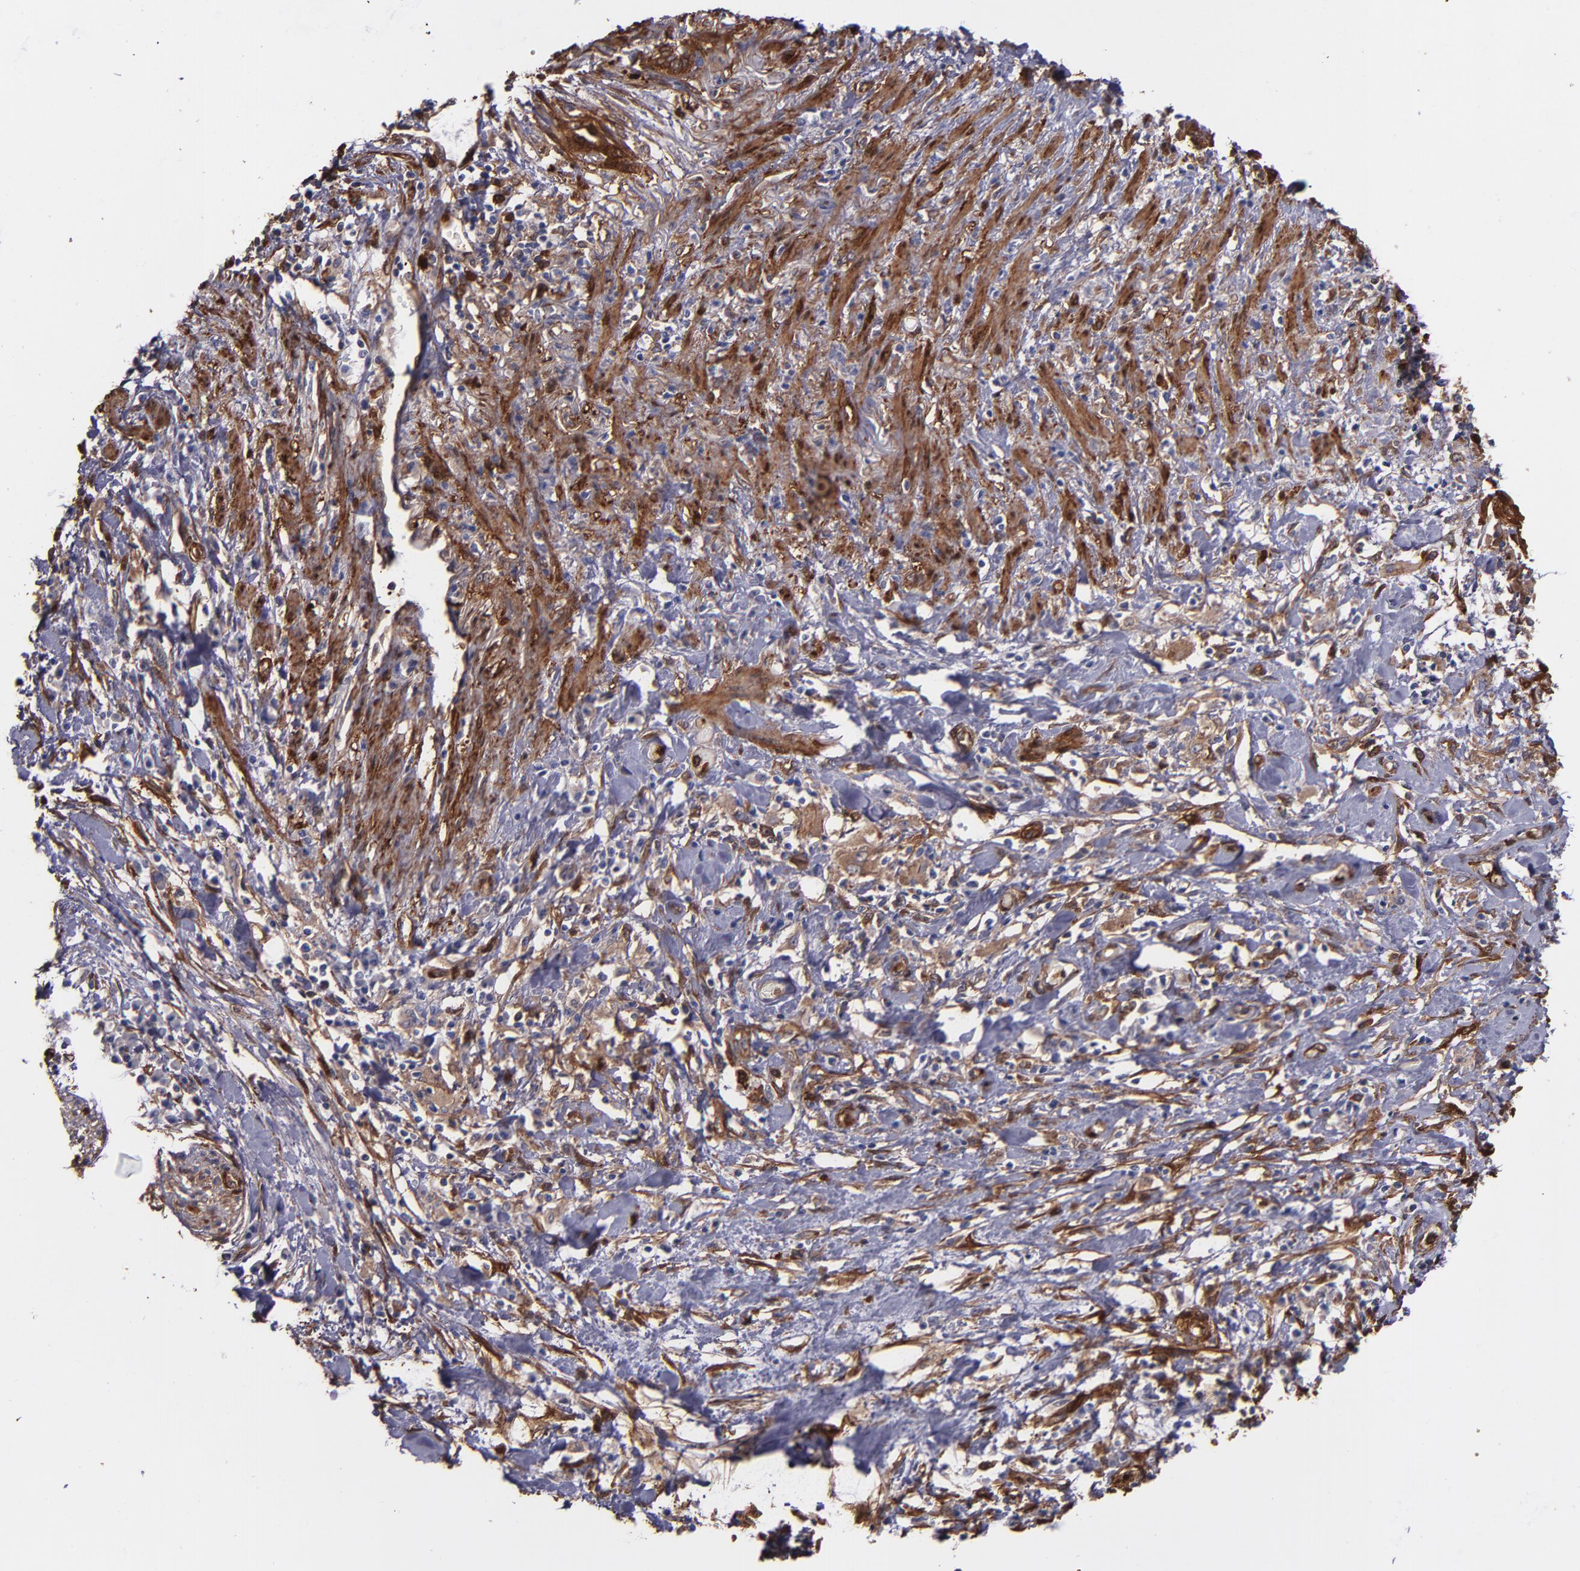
{"staining": {"intensity": "strong", "quantity": ">75%", "location": "cytoplasmic/membranous"}, "tissue": "pancreatic cancer", "cell_type": "Tumor cells", "image_type": "cancer", "snomed": [{"axis": "morphology", "description": "Adenocarcinoma, NOS"}, {"axis": "topography", "description": "Pancreas"}], "caption": "Immunohistochemistry (DAB (3,3'-diaminobenzidine)) staining of pancreatic cancer (adenocarcinoma) shows strong cytoplasmic/membranous protein staining in about >75% of tumor cells.", "gene": "VCL", "patient": {"sex": "female", "age": 64}}